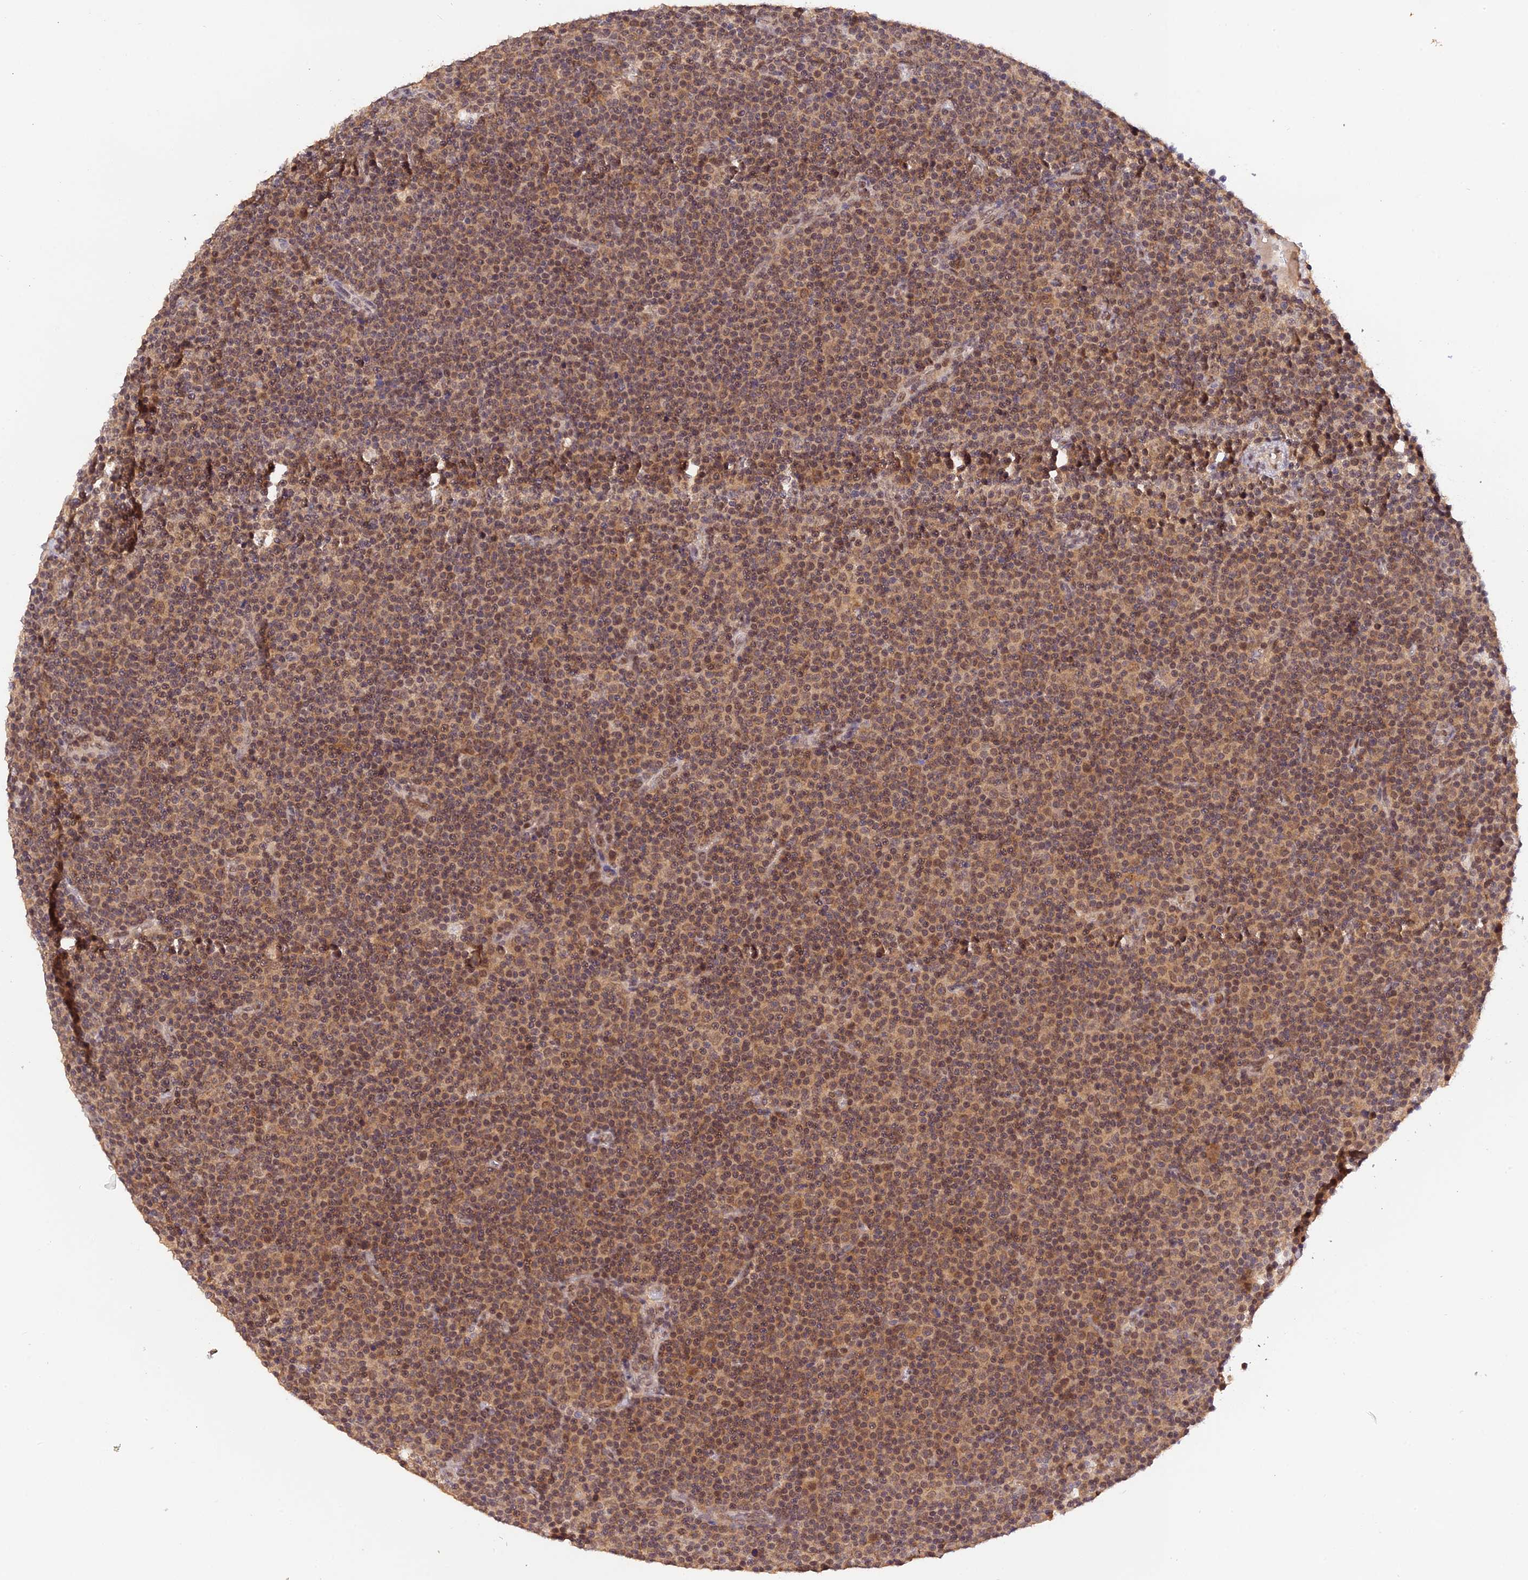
{"staining": {"intensity": "moderate", "quantity": ">75%", "location": "cytoplasmic/membranous,nuclear"}, "tissue": "lymphoma", "cell_type": "Tumor cells", "image_type": "cancer", "snomed": [{"axis": "morphology", "description": "Malignant lymphoma, non-Hodgkin's type, Low grade"}, {"axis": "topography", "description": "Lymph node"}], "caption": "Human low-grade malignant lymphoma, non-Hodgkin's type stained with a protein marker demonstrates moderate staining in tumor cells.", "gene": "ZNF436", "patient": {"sex": "female", "age": 67}}